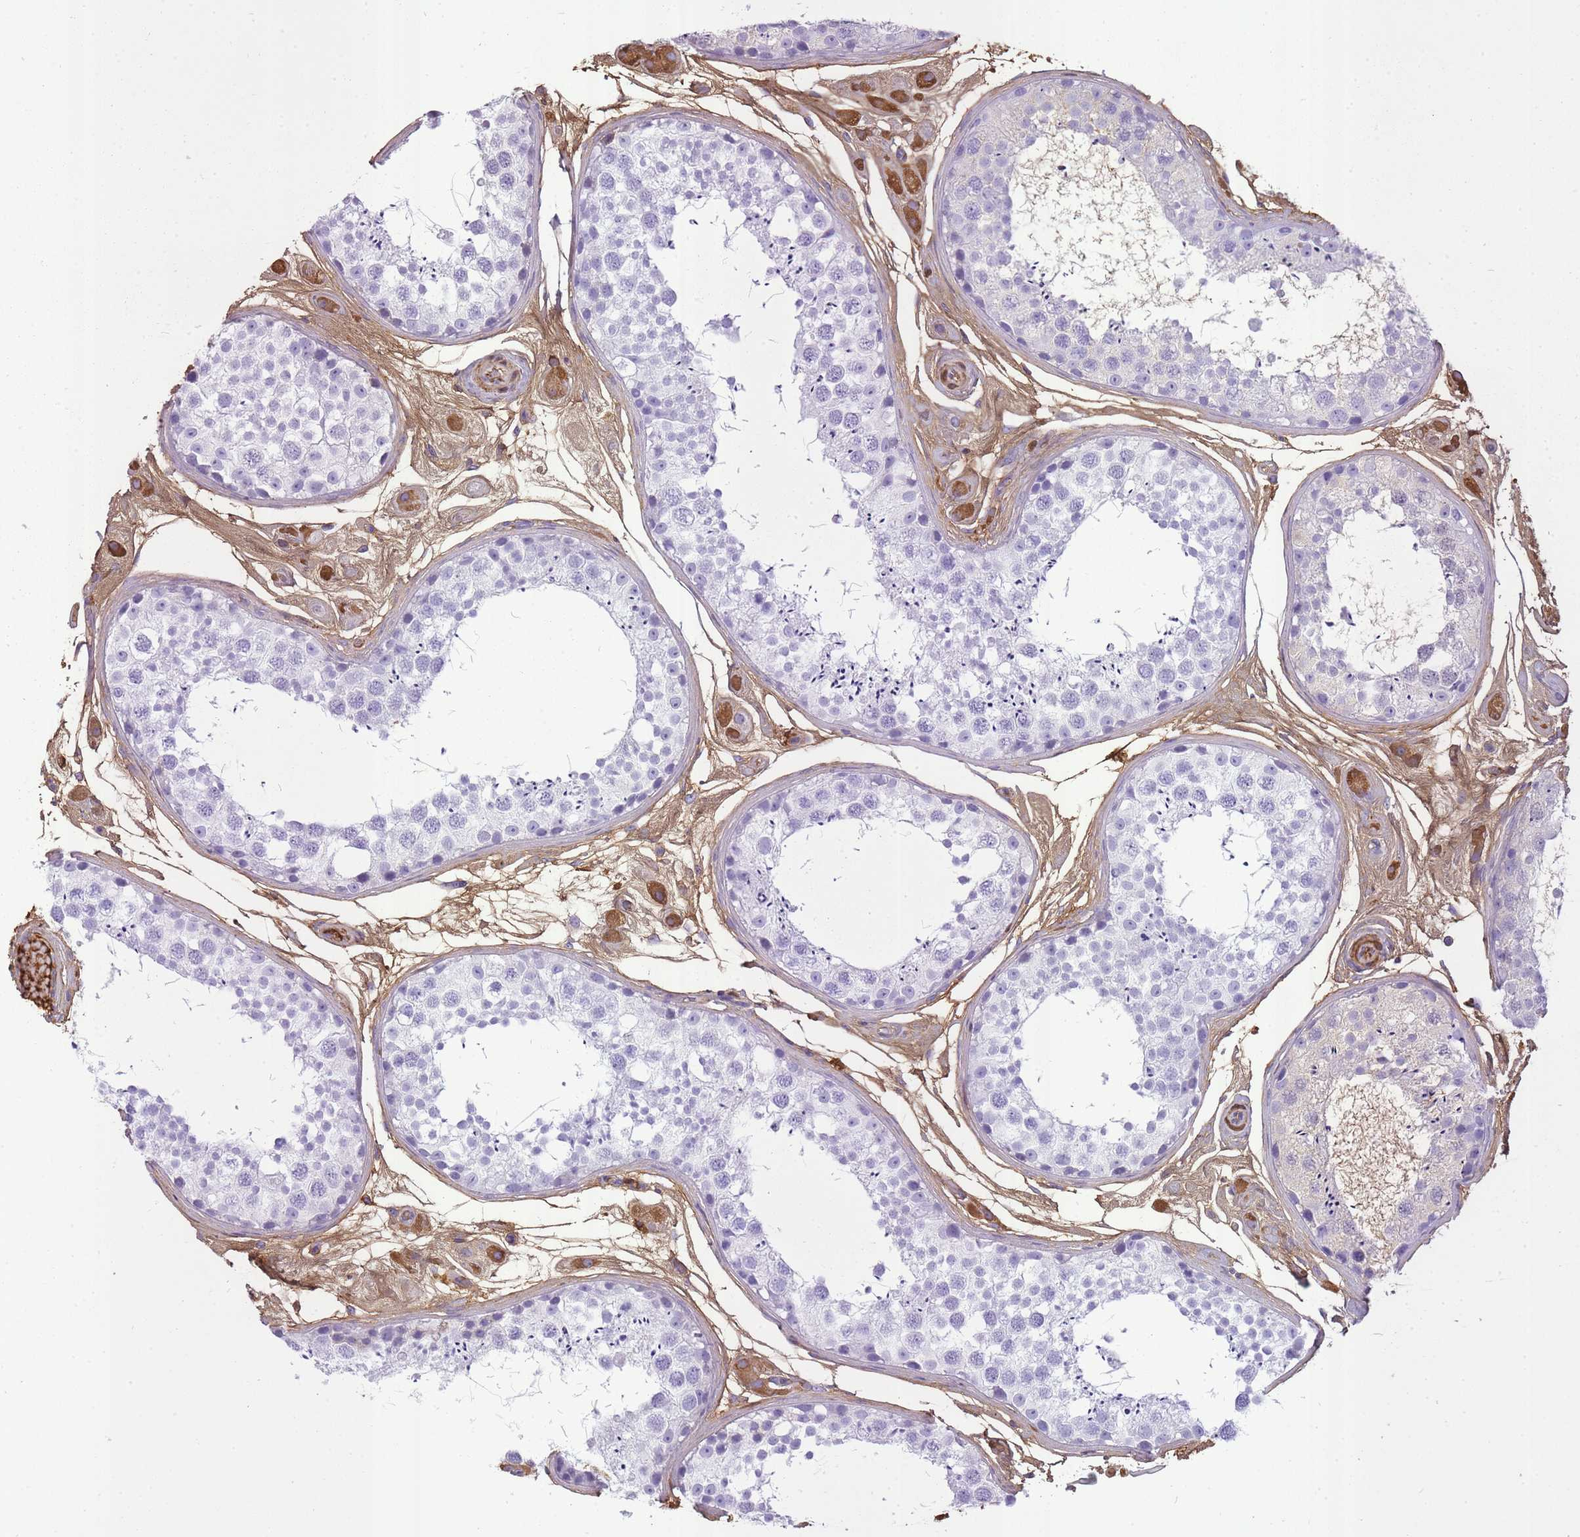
{"staining": {"intensity": "negative", "quantity": "none", "location": "none"}, "tissue": "testis", "cell_type": "Cells in seminiferous ducts", "image_type": "normal", "snomed": [{"axis": "morphology", "description": "Normal tissue, NOS"}, {"axis": "topography", "description": "Testis"}], "caption": "DAB immunohistochemical staining of normal testis displays no significant positivity in cells in seminiferous ducts.", "gene": "IGKV1", "patient": {"sex": "male", "age": 25}}